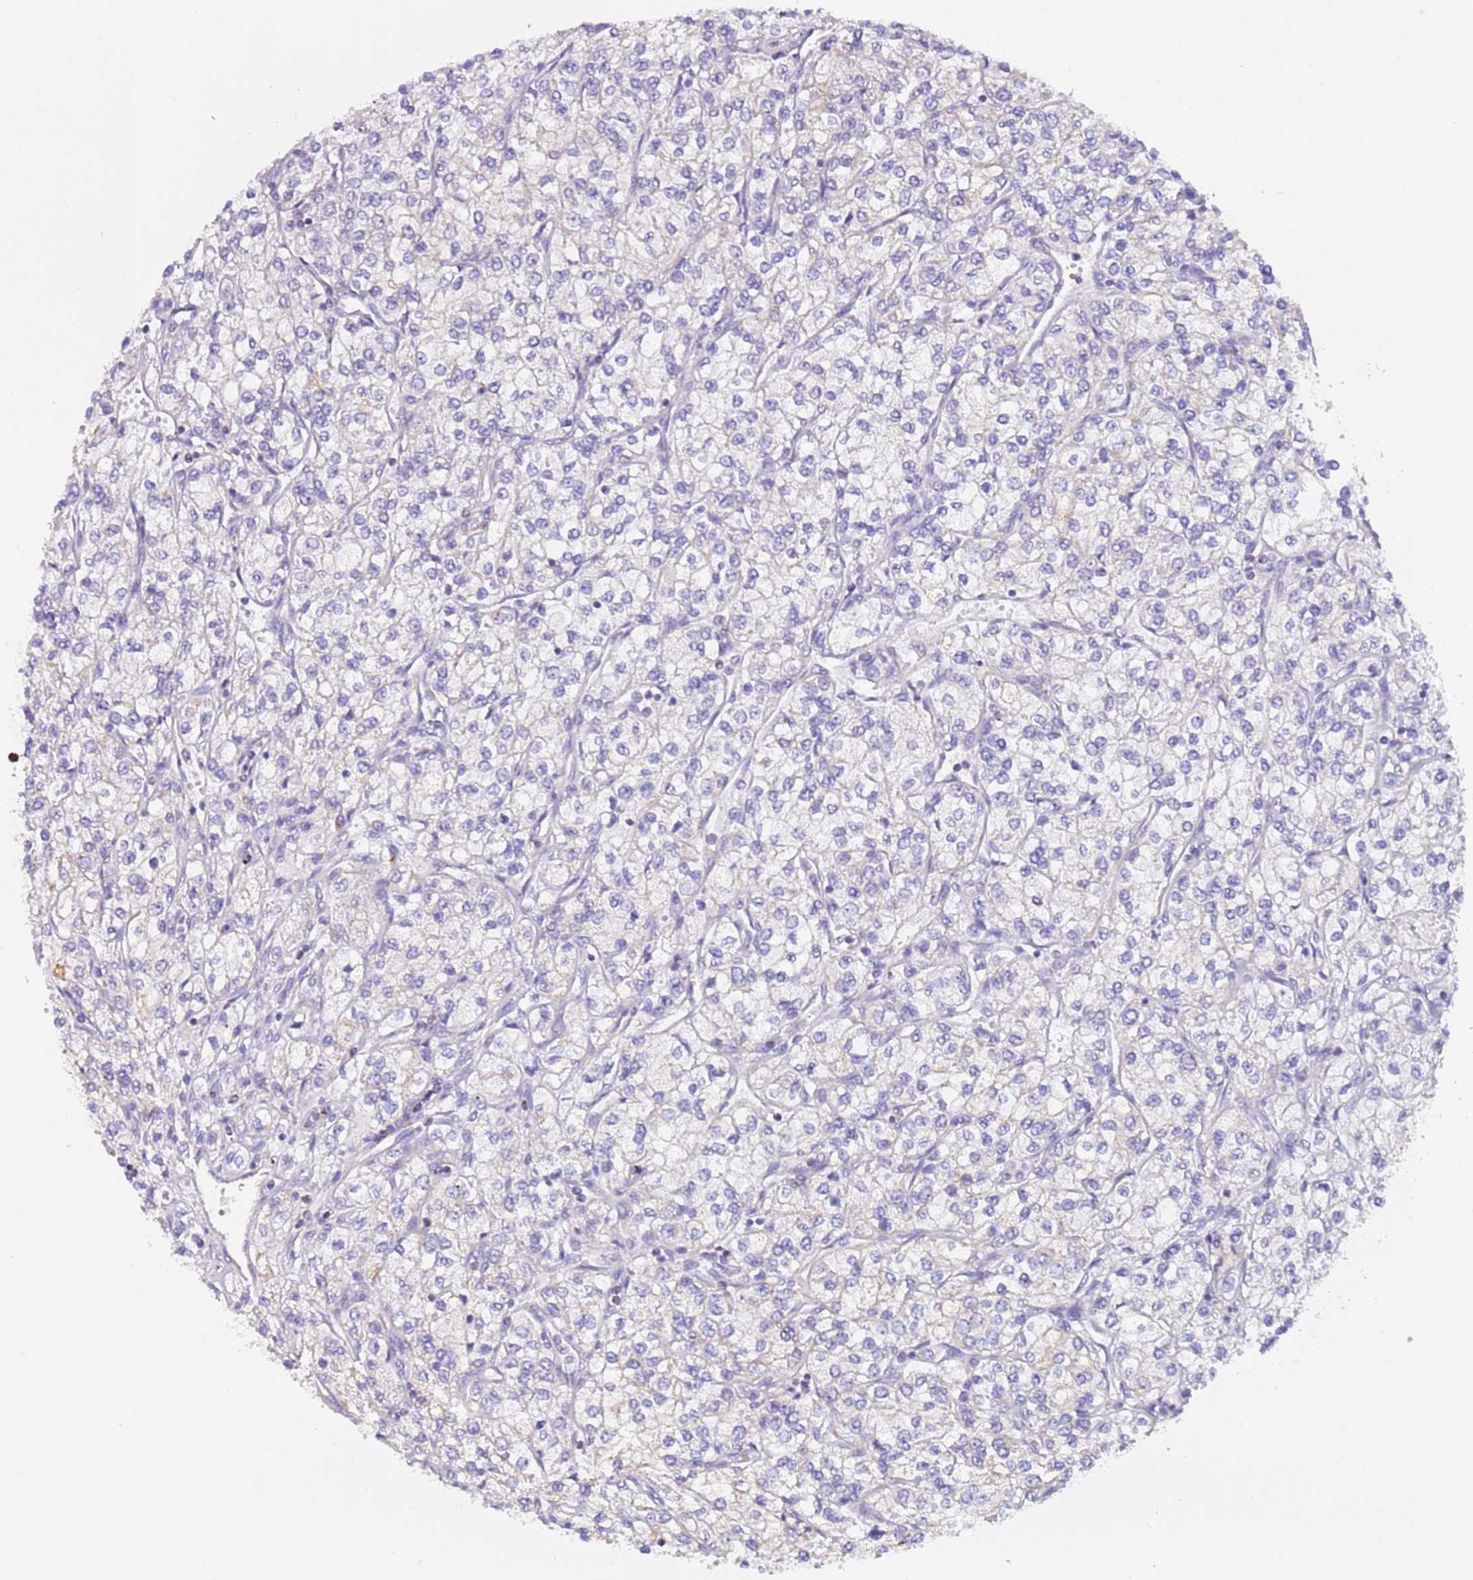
{"staining": {"intensity": "negative", "quantity": "none", "location": "none"}, "tissue": "renal cancer", "cell_type": "Tumor cells", "image_type": "cancer", "snomed": [{"axis": "morphology", "description": "Adenocarcinoma, NOS"}, {"axis": "topography", "description": "Kidney"}], "caption": "IHC of human renal cancer displays no expression in tumor cells.", "gene": "SUCLG2", "patient": {"sex": "male", "age": 80}}